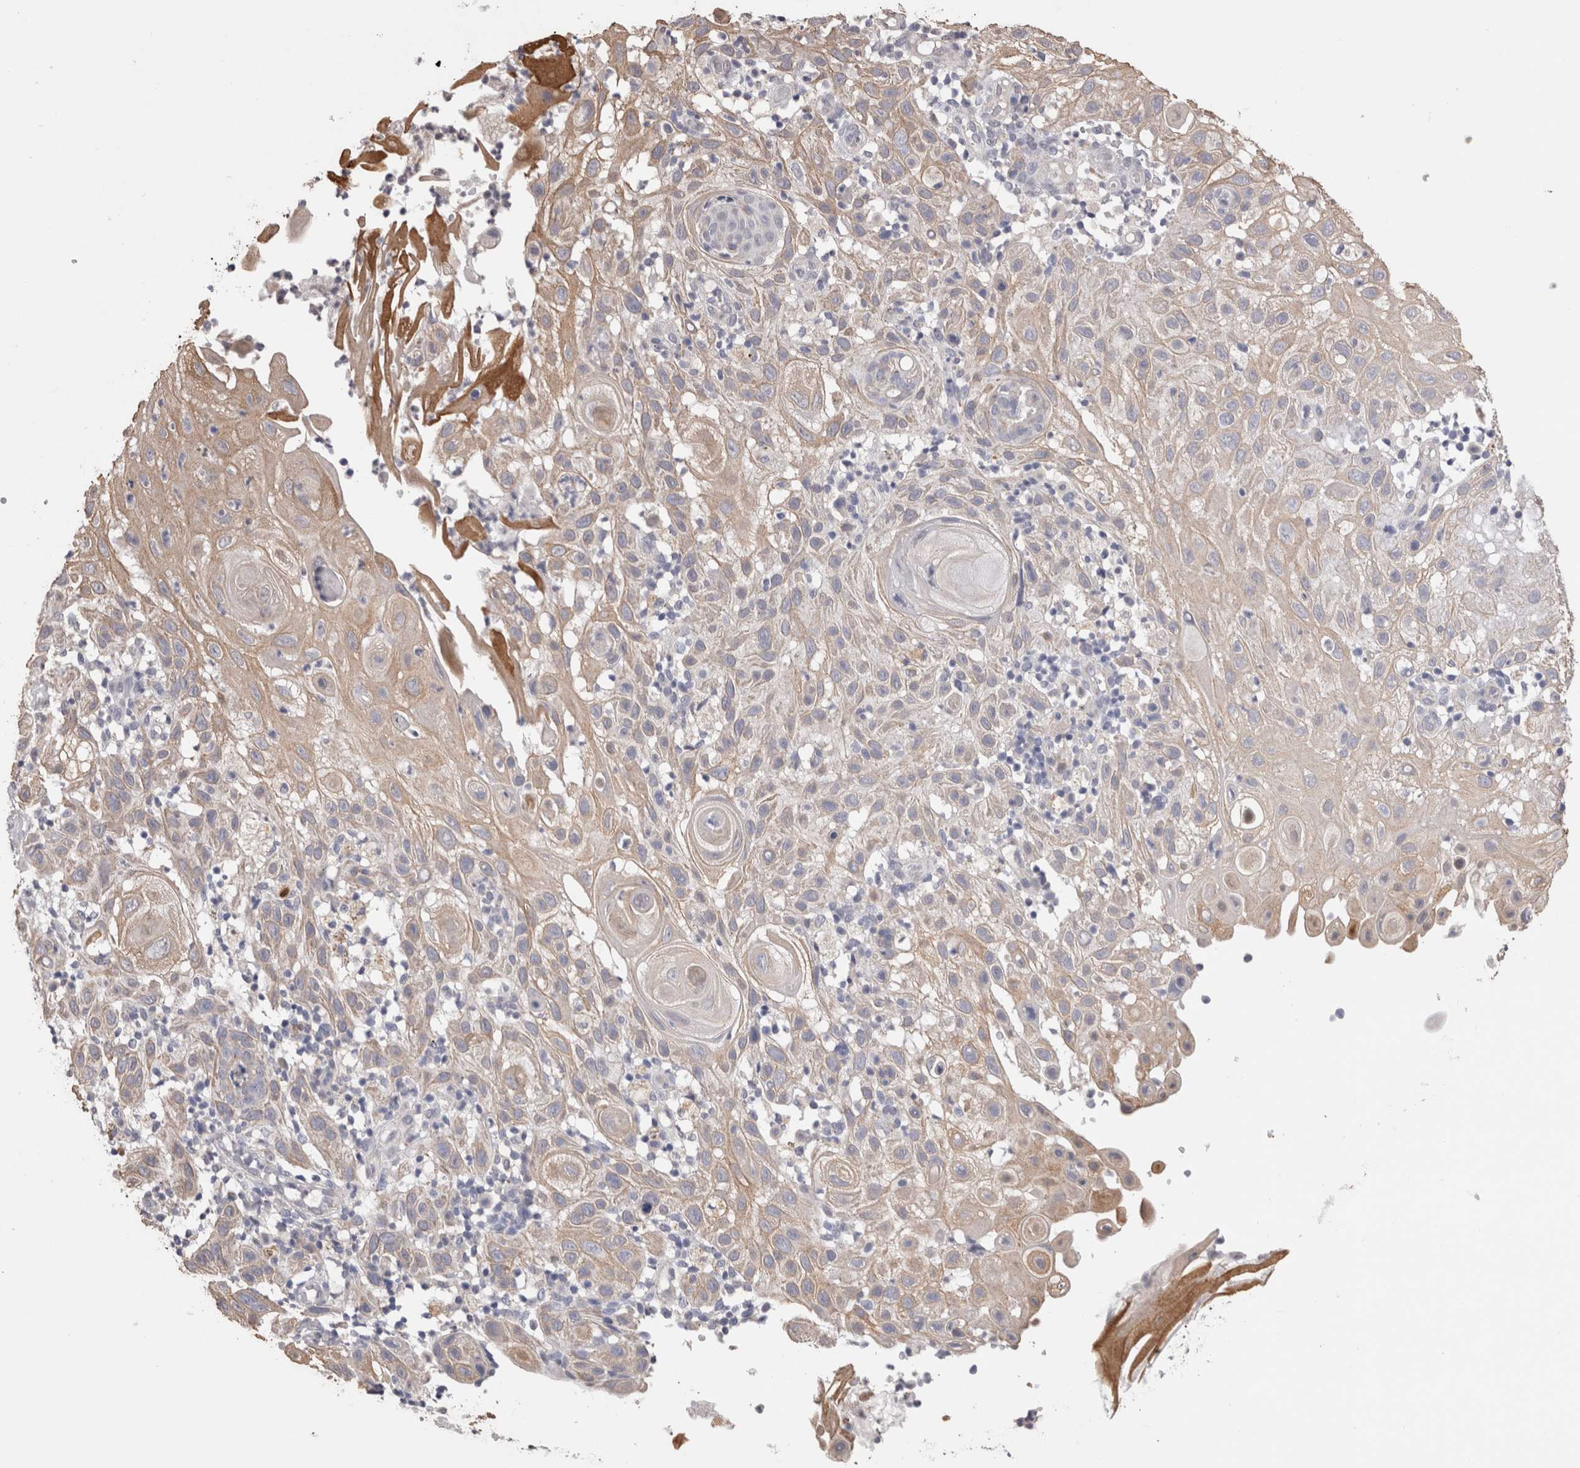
{"staining": {"intensity": "weak", "quantity": "<25%", "location": "cytoplasmic/membranous"}, "tissue": "skin cancer", "cell_type": "Tumor cells", "image_type": "cancer", "snomed": [{"axis": "morphology", "description": "Normal tissue, NOS"}, {"axis": "morphology", "description": "Squamous cell carcinoma, NOS"}, {"axis": "topography", "description": "Skin"}], "caption": "Protein analysis of skin cancer (squamous cell carcinoma) demonstrates no significant positivity in tumor cells.", "gene": "CDH6", "patient": {"sex": "female", "age": 96}}